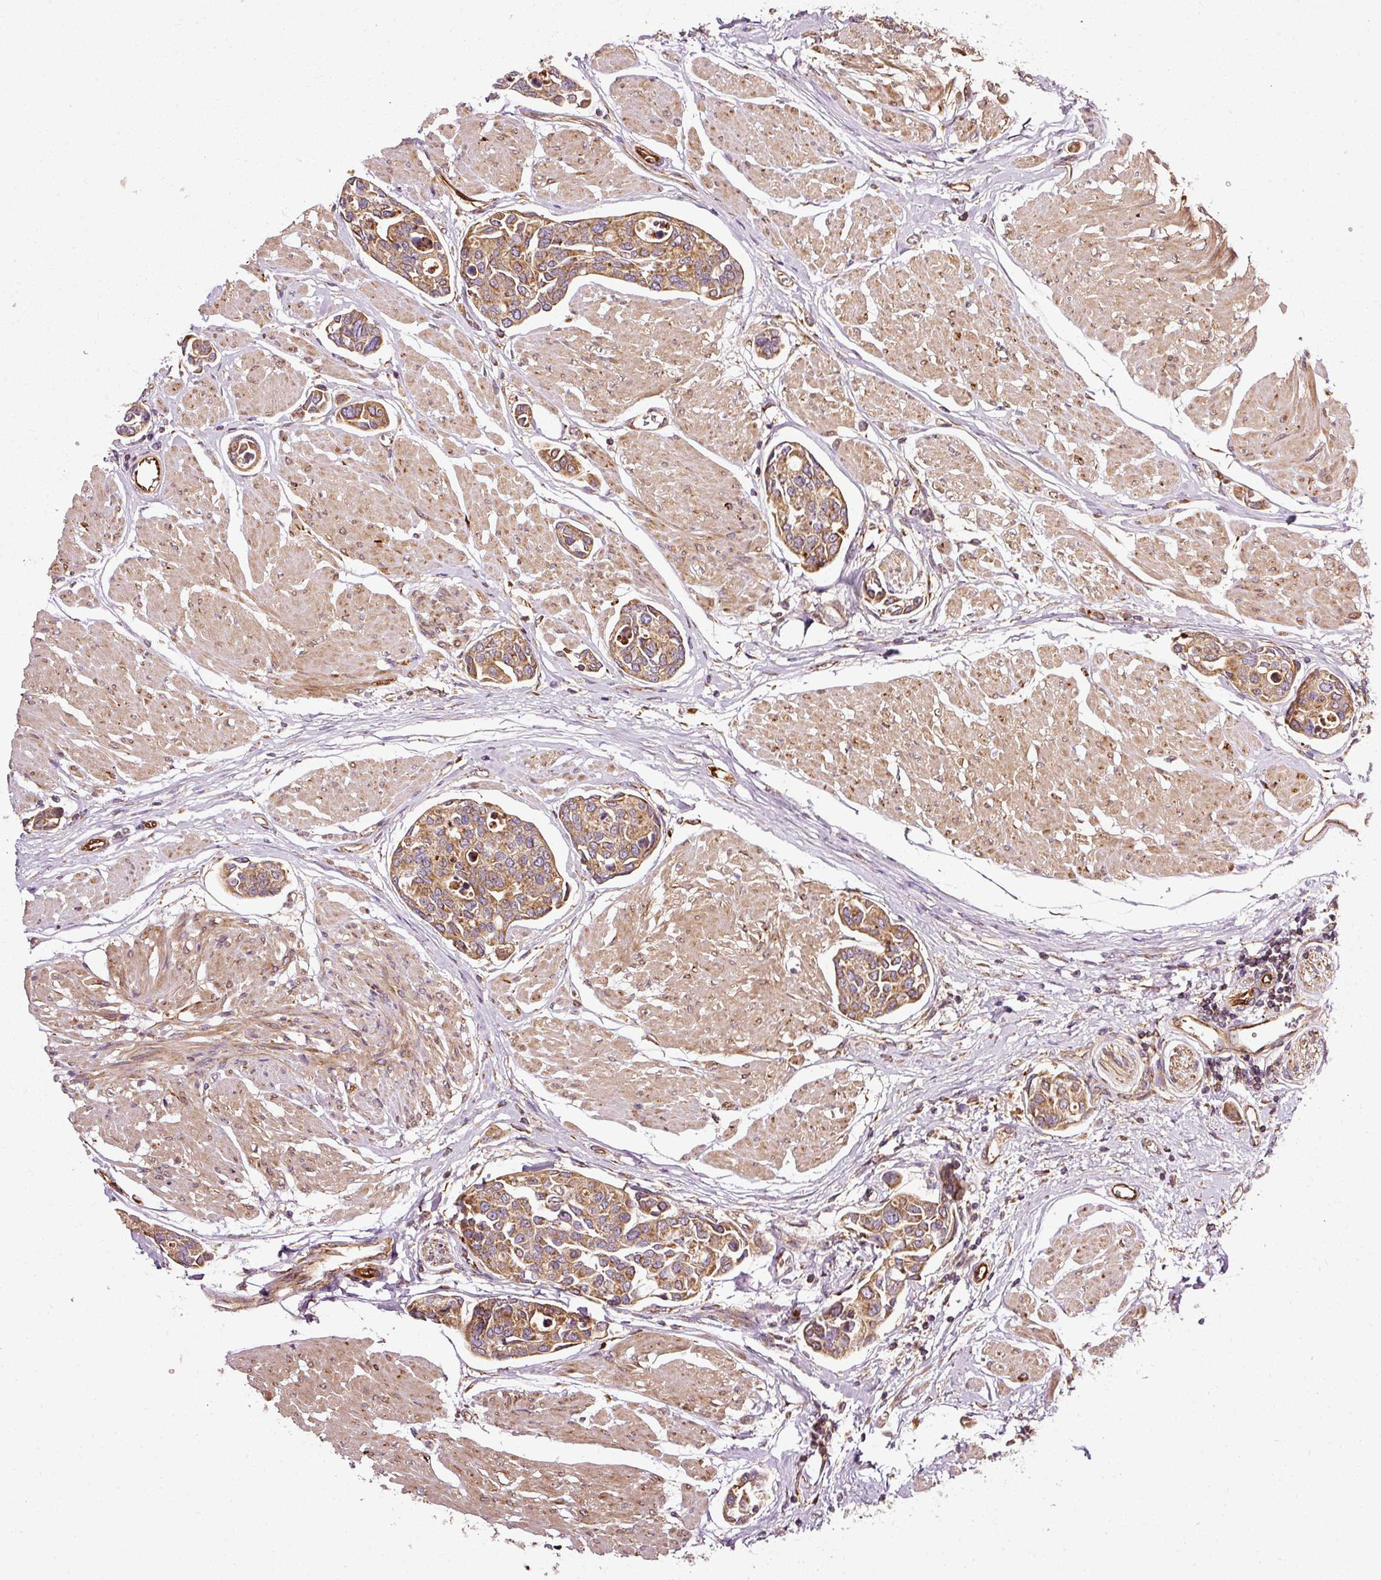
{"staining": {"intensity": "moderate", "quantity": ">75%", "location": "cytoplasmic/membranous"}, "tissue": "urothelial cancer", "cell_type": "Tumor cells", "image_type": "cancer", "snomed": [{"axis": "morphology", "description": "Urothelial carcinoma, High grade"}, {"axis": "topography", "description": "Urinary bladder"}], "caption": "The immunohistochemical stain highlights moderate cytoplasmic/membranous expression in tumor cells of high-grade urothelial carcinoma tissue. (DAB (3,3'-diaminobenzidine) IHC with brightfield microscopy, high magnification).", "gene": "ISCU", "patient": {"sex": "male", "age": 78}}